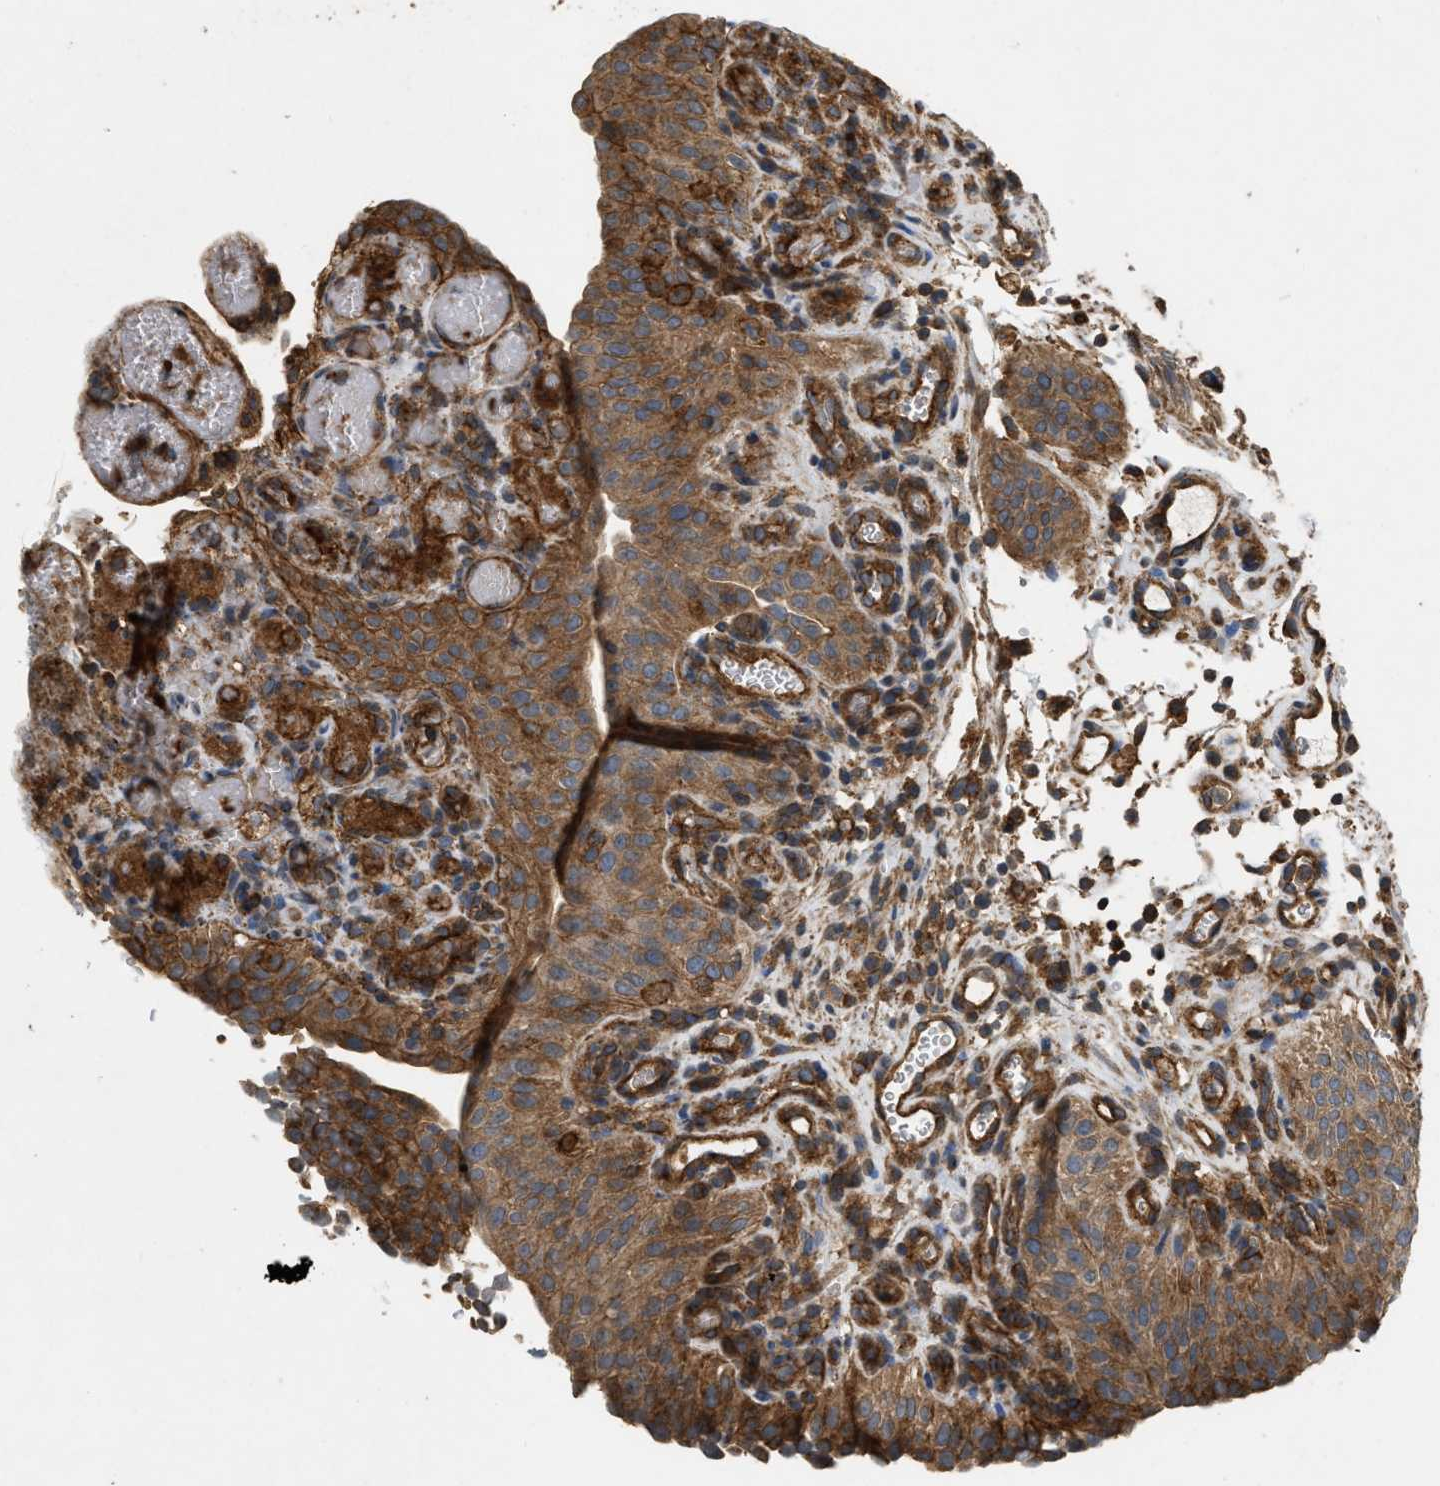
{"staining": {"intensity": "strong", "quantity": ">75%", "location": "cytoplasmic/membranous"}, "tissue": "urothelial cancer", "cell_type": "Tumor cells", "image_type": "cancer", "snomed": [{"axis": "morphology", "description": "Urothelial carcinoma, Low grade"}, {"axis": "morphology", "description": "Urothelial carcinoma, High grade"}, {"axis": "topography", "description": "Urinary bladder"}], "caption": "Immunohistochemistry (IHC) of human low-grade urothelial carcinoma displays high levels of strong cytoplasmic/membranous positivity in about >75% of tumor cells. (Brightfield microscopy of DAB IHC at high magnification).", "gene": "GNB4", "patient": {"sex": "male", "age": 35}}